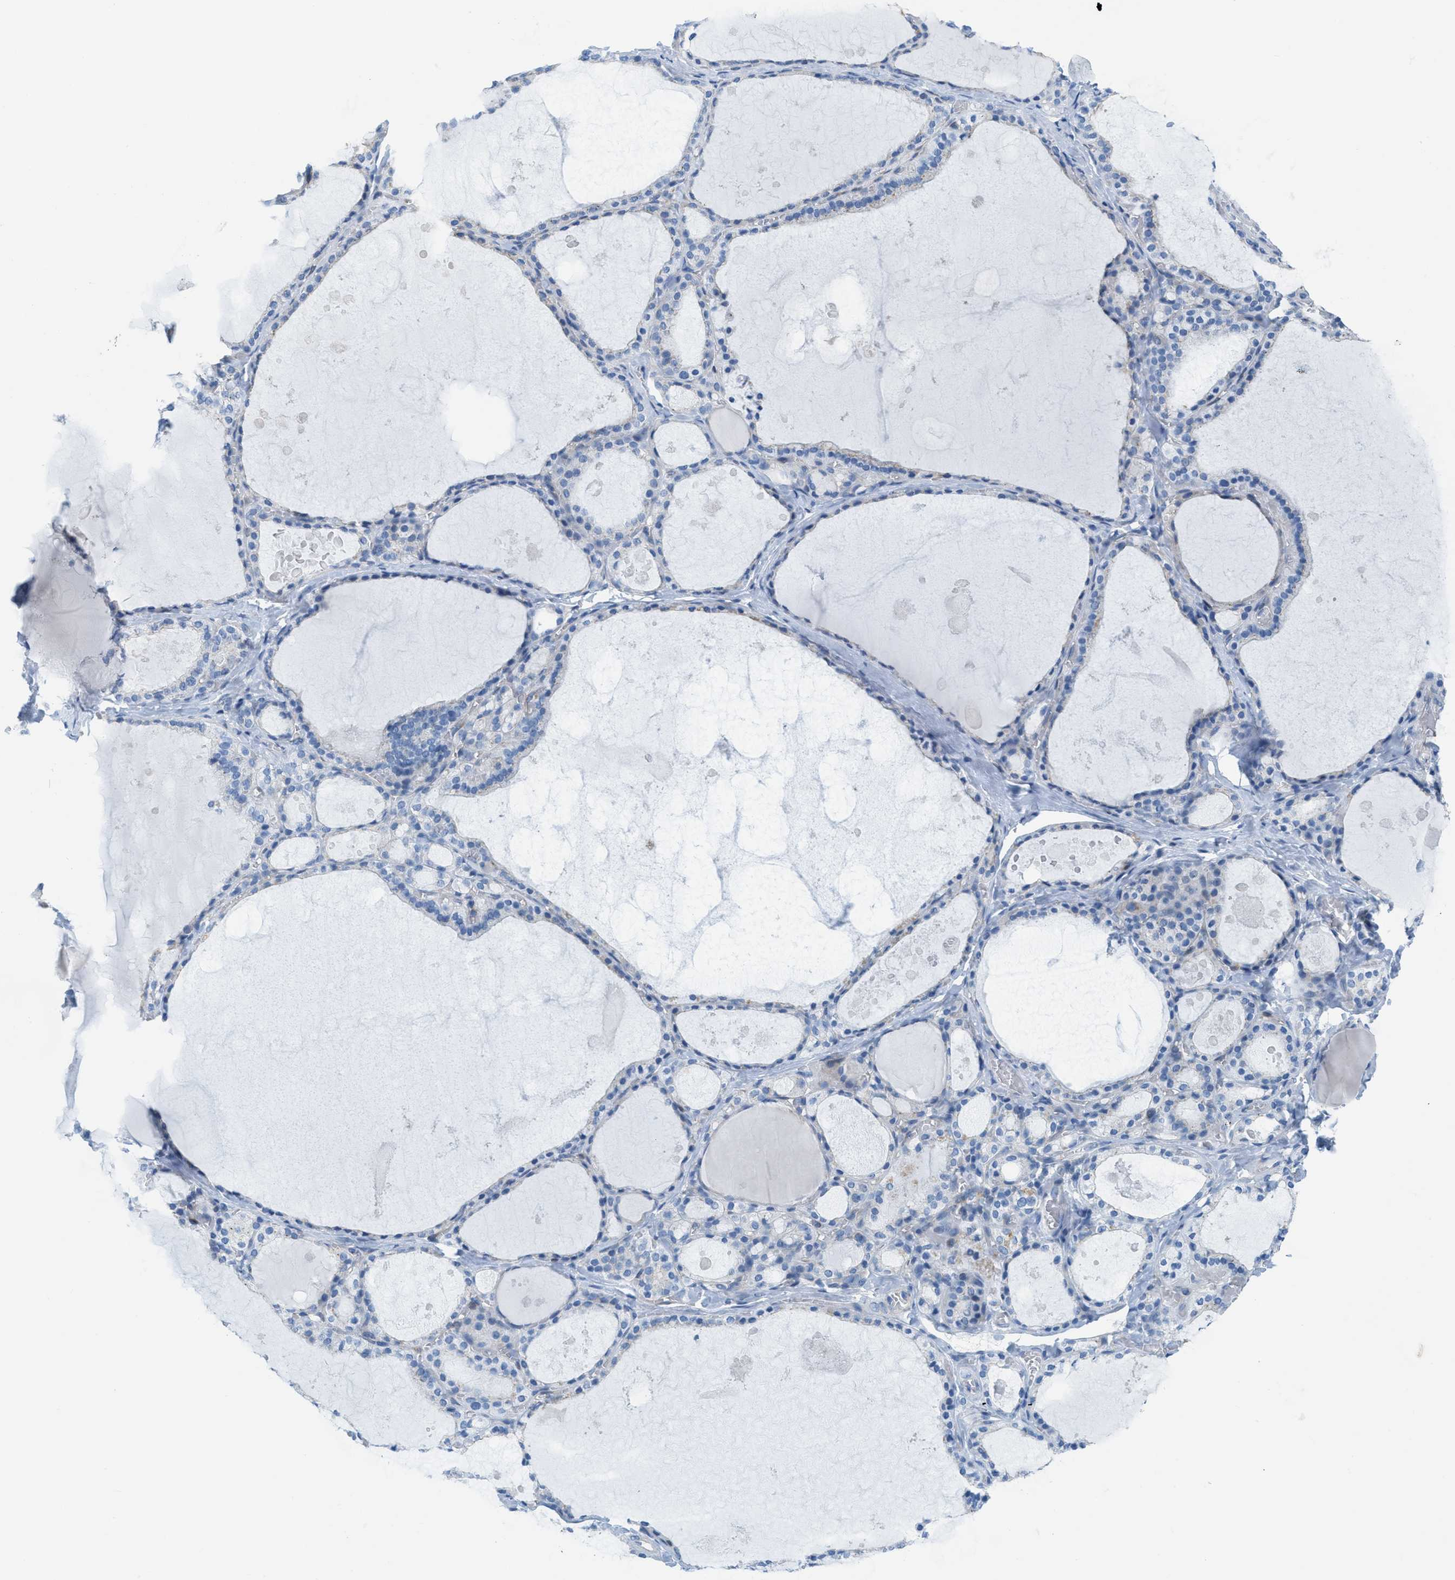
{"staining": {"intensity": "negative", "quantity": "none", "location": "none"}, "tissue": "thyroid gland", "cell_type": "Glandular cells", "image_type": "normal", "snomed": [{"axis": "morphology", "description": "Normal tissue, NOS"}, {"axis": "topography", "description": "Thyroid gland"}], "caption": "Immunohistochemistry image of normal human thyroid gland stained for a protein (brown), which demonstrates no positivity in glandular cells. (DAB immunohistochemistry, high magnification).", "gene": "ASGR1", "patient": {"sex": "male", "age": 56}}